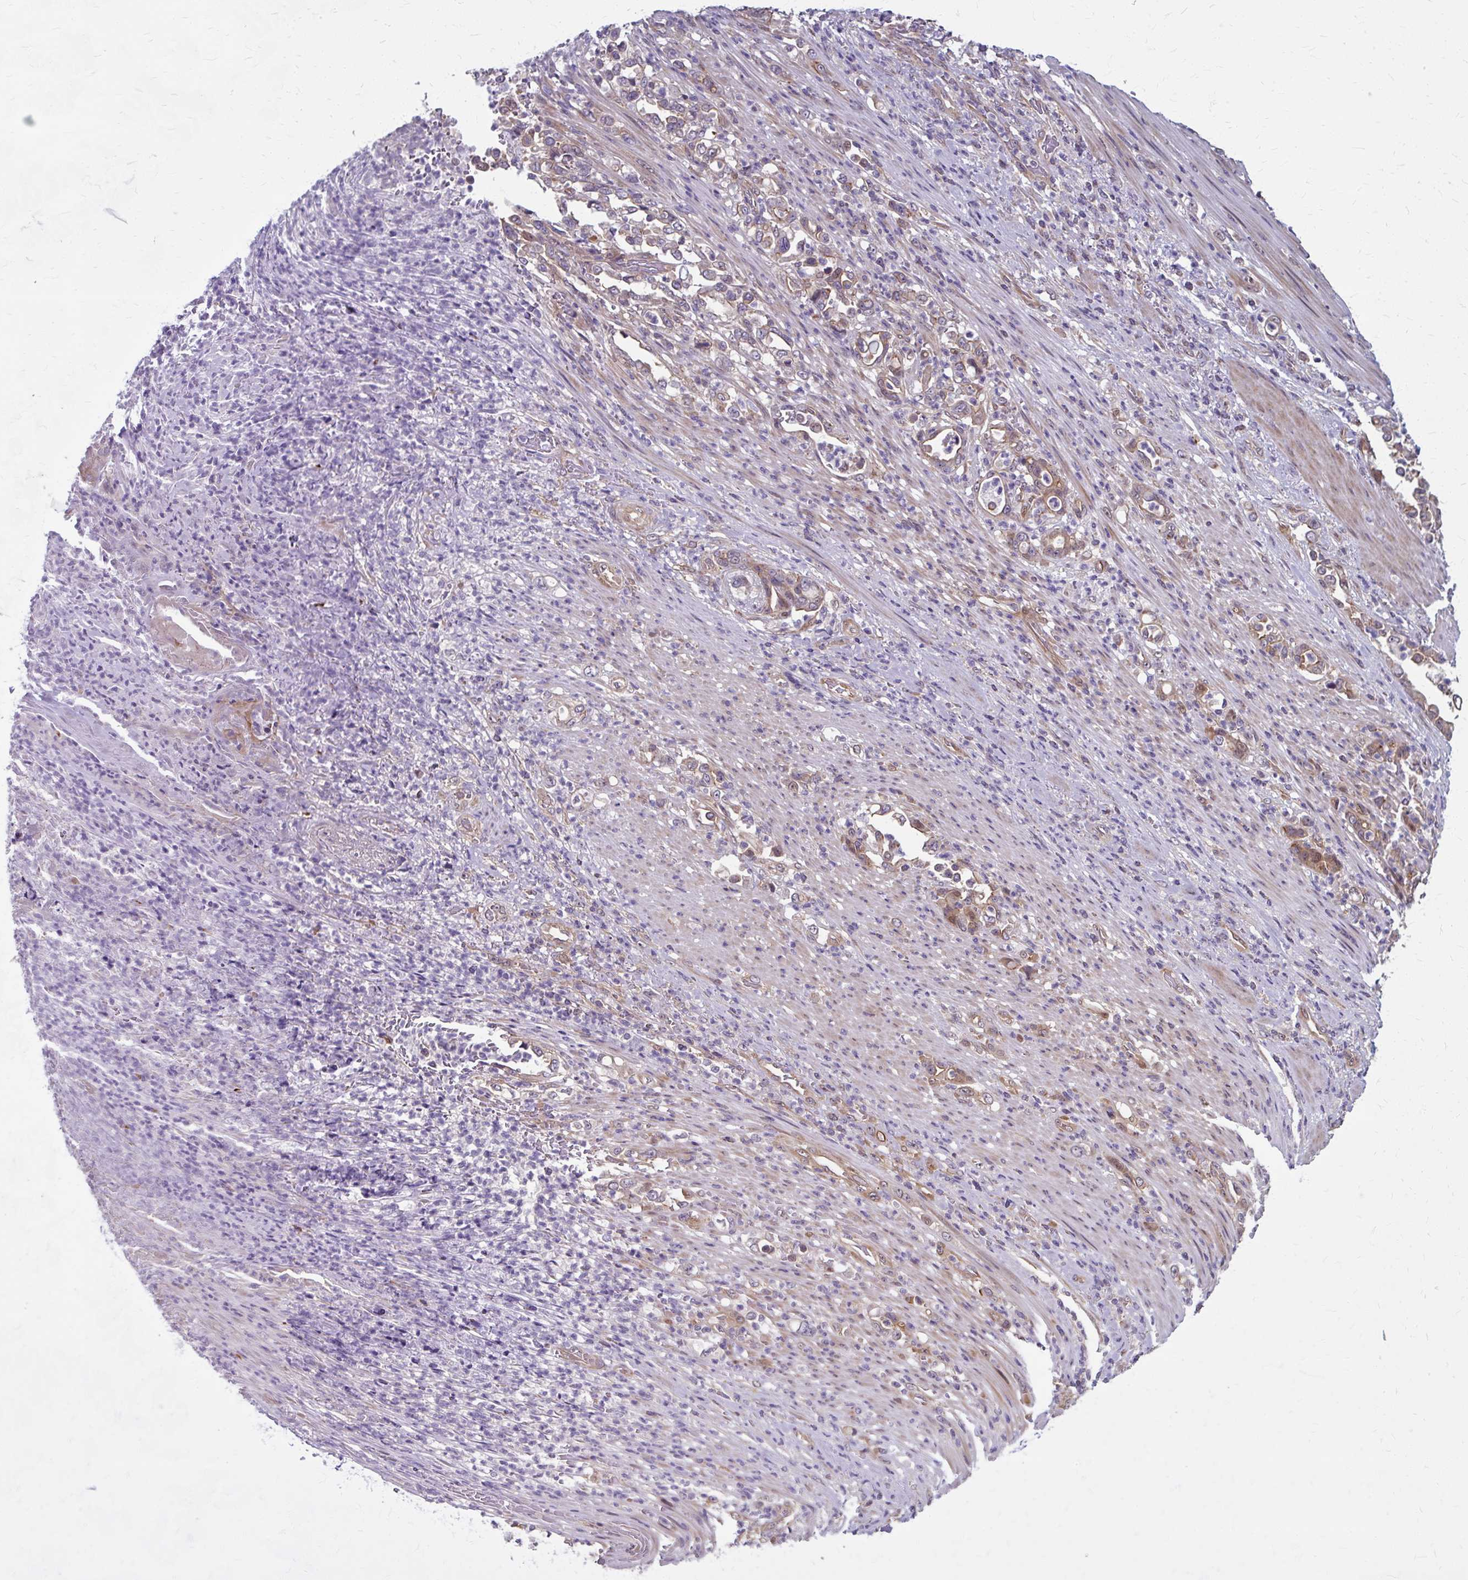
{"staining": {"intensity": "weak", "quantity": "25%-75%", "location": "cytoplasmic/membranous,nuclear"}, "tissue": "stomach cancer", "cell_type": "Tumor cells", "image_type": "cancer", "snomed": [{"axis": "morphology", "description": "Normal tissue, NOS"}, {"axis": "morphology", "description": "Adenocarcinoma, NOS"}, {"axis": "topography", "description": "Stomach"}], "caption": "A brown stain shows weak cytoplasmic/membranous and nuclear expression of a protein in adenocarcinoma (stomach) tumor cells.", "gene": "ZNF555", "patient": {"sex": "female", "age": 79}}